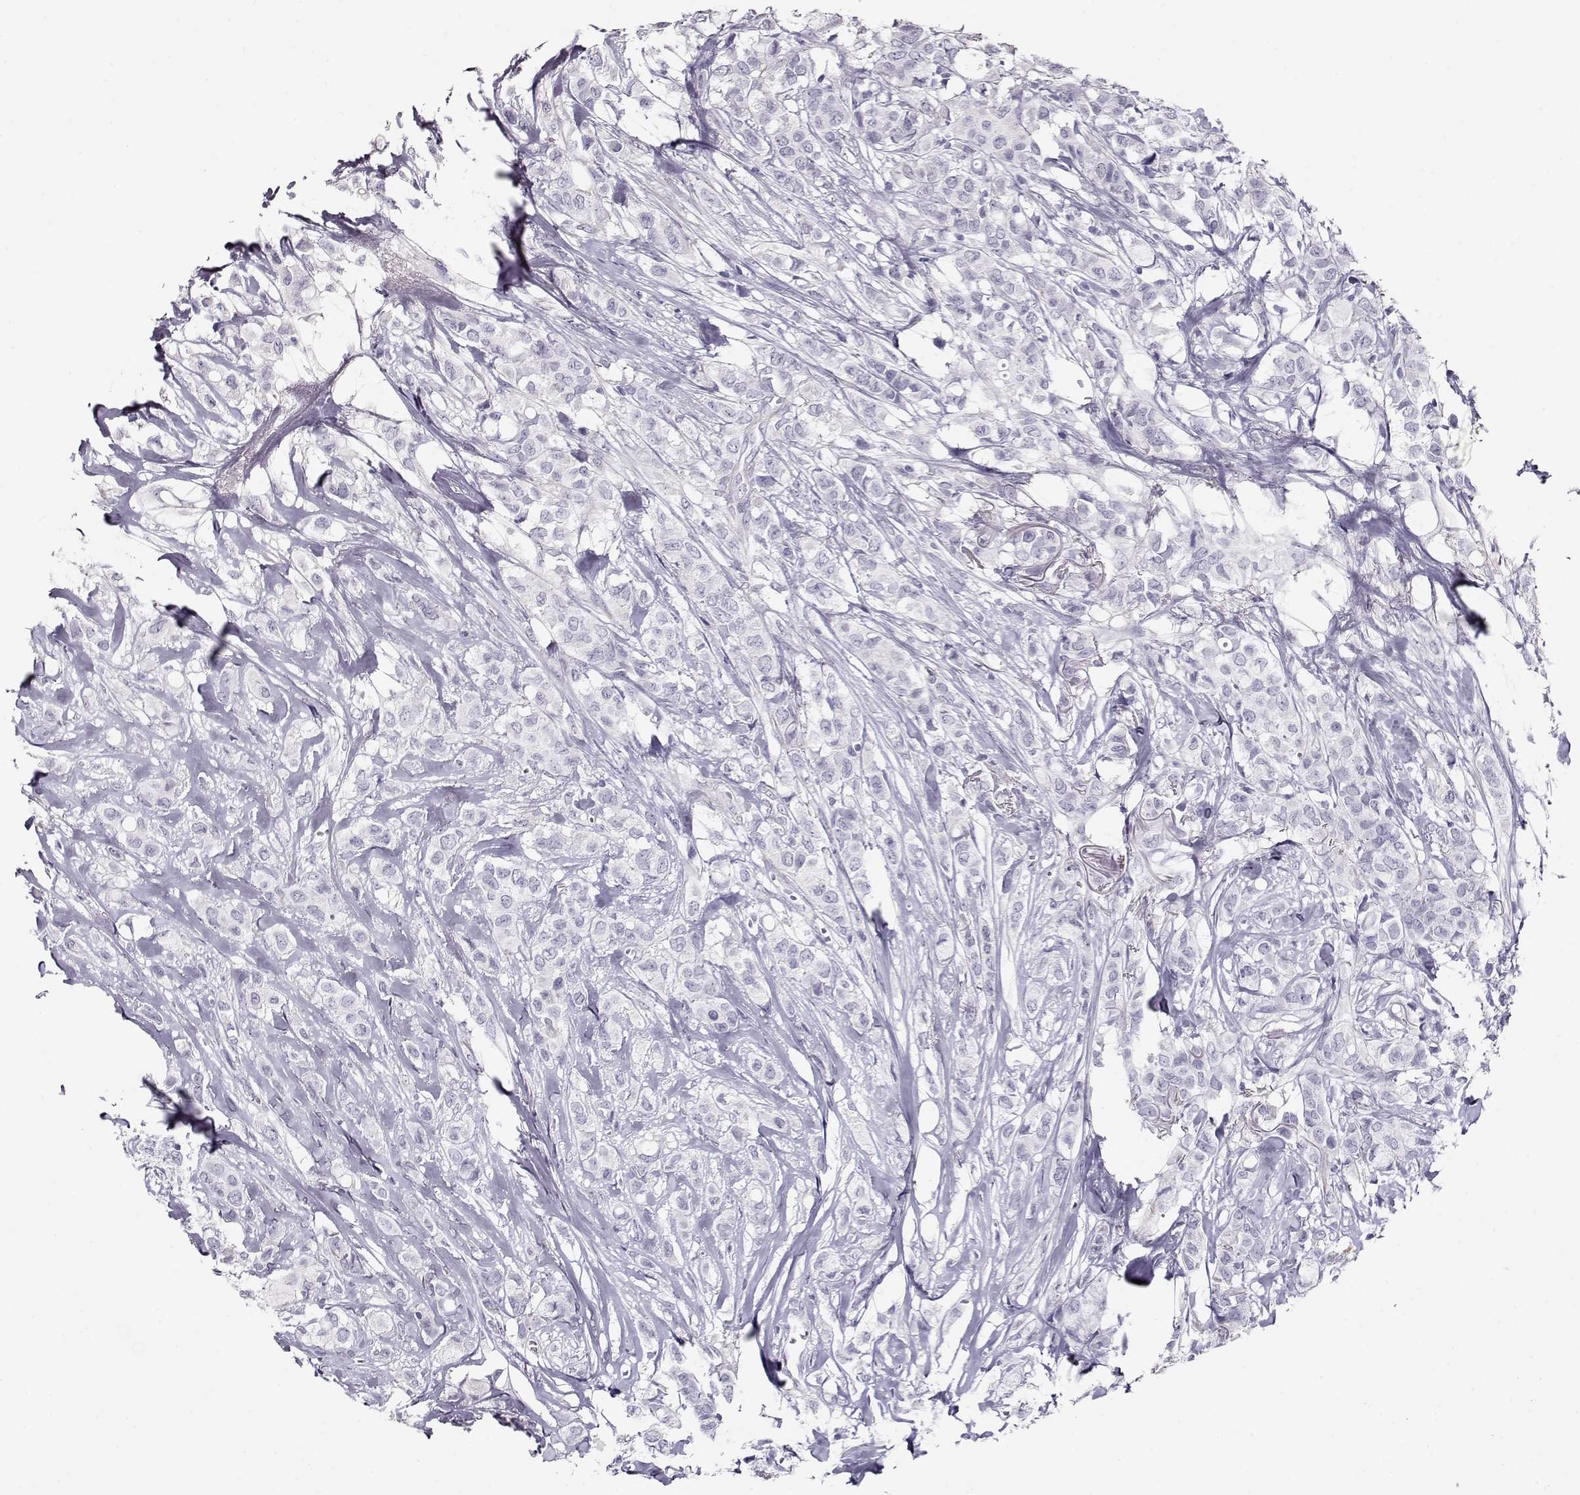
{"staining": {"intensity": "negative", "quantity": "none", "location": "none"}, "tissue": "breast cancer", "cell_type": "Tumor cells", "image_type": "cancer", "snomed": [{"axis": "morphology", "description": "Duct carcinoma"}, {"axis": "topography", "description": "Breast"}], "caption": "Breast cancer was stained to show a protein in brown. There is no significant positivity in tumor cells. (DAB (3,3'-diaminobenzidine) IHC visualized using brightfield microscopy, high magnification).", "gene": "RBM44", "patient": {"sex": "female", "age": 85}}